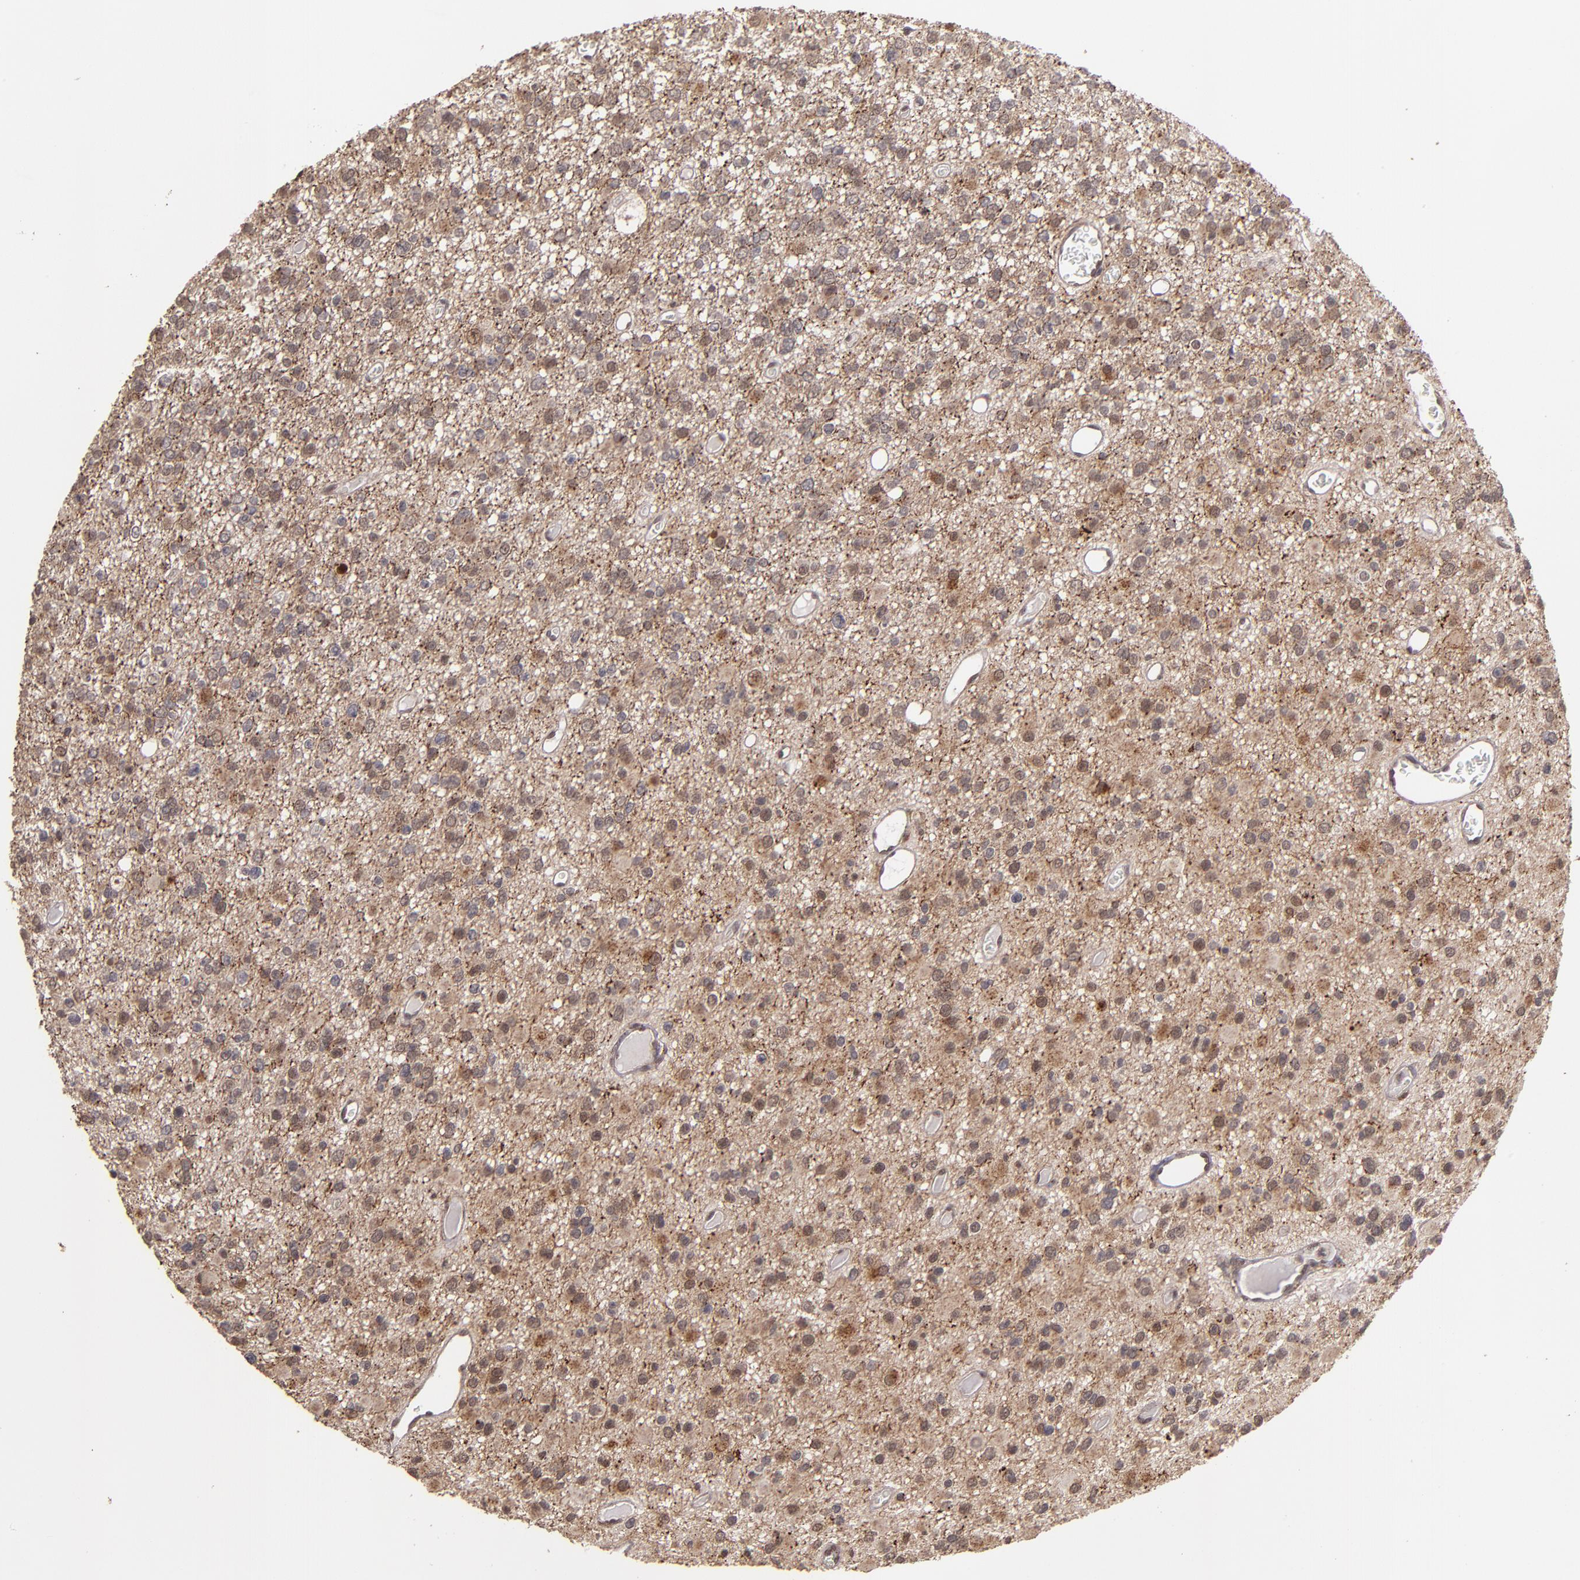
{"staining": {"intensity": "moderate", "quantity": "<25%", "location": "nuclear"}, "tissue": "glioma", "cell_type": "Tumor cells", "image_type": "cancer", "snomed": [{"axis": "morphology", "description": "Glioma, malignant, Low grade"}, {"axis": "topography", "description": "Brain"}], "caption": "Protein expression analysis of human malignant glioma (low-grade) reveals moderate nuclear positivity in approximately <25% of tumor cells. The staining was performed using DAB (3,3'-diaminobenzidine) to visualize the protein expression in brown, while the nuclei were stained in blue with hematoxylin (Magnification: 20x).", "gene": "SIPA1L1", "patient": {"sex": "male", "age": 42}}